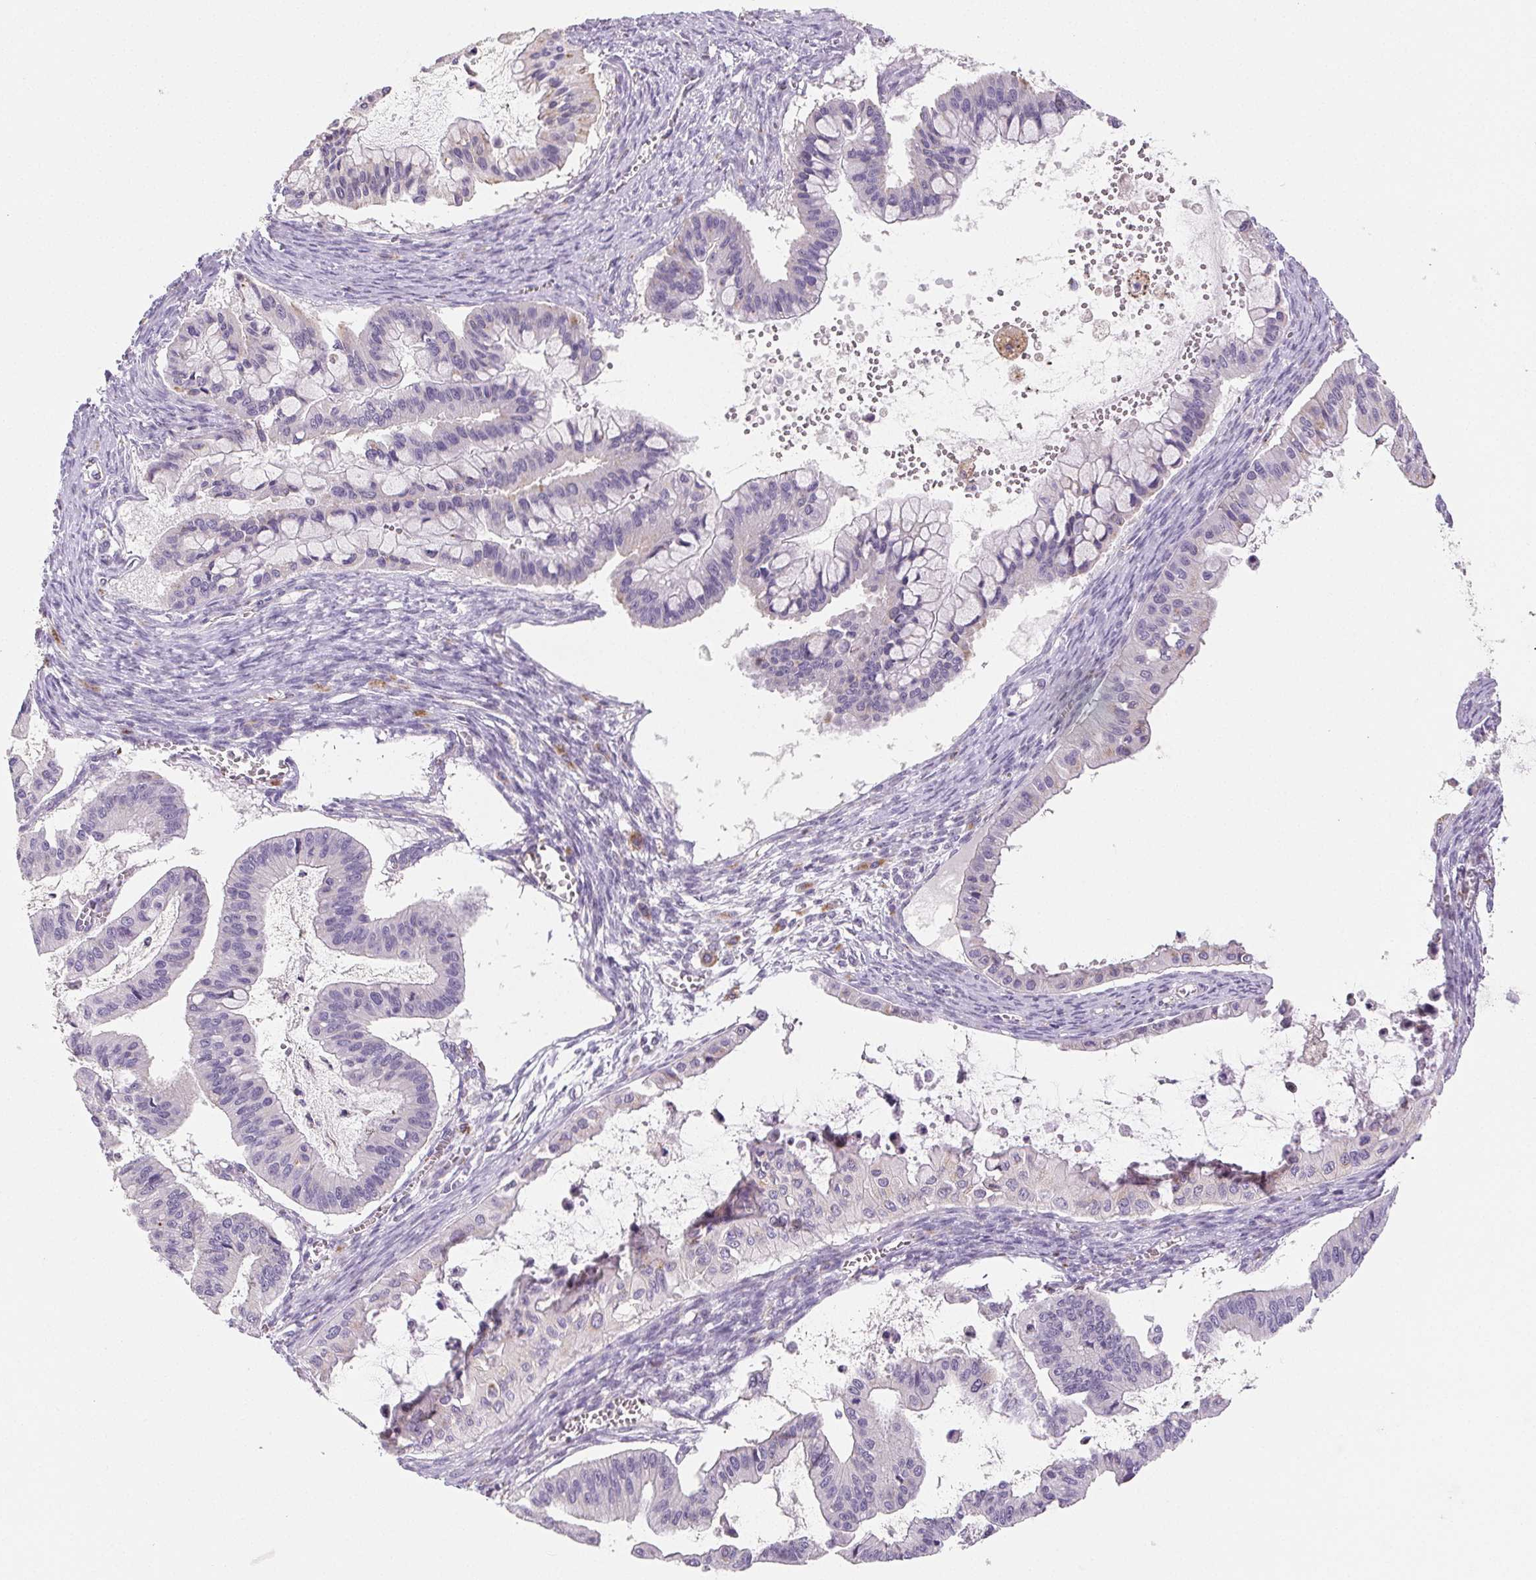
{"staining": {"intensity": "negative", "quantity": "none", "location": "none"}, "tissue": "ovarian cancer", "cell_type": "Tumor cells", "image_type": "cancer", "snomed": [{"axis": "morphology", "description": "Cystadenocarcinoma, mucinous, NOS"}, {"axis": "topography", "description": "Ovary"}], "caption": "The immunohistochemistry micrograph has no significant positivity in tumor cells of ovarian cancer (mucinous cystadenocarcinoma) tissue.", "gene": "LIPA", "patient": {"sex": "female", "age": 72}}